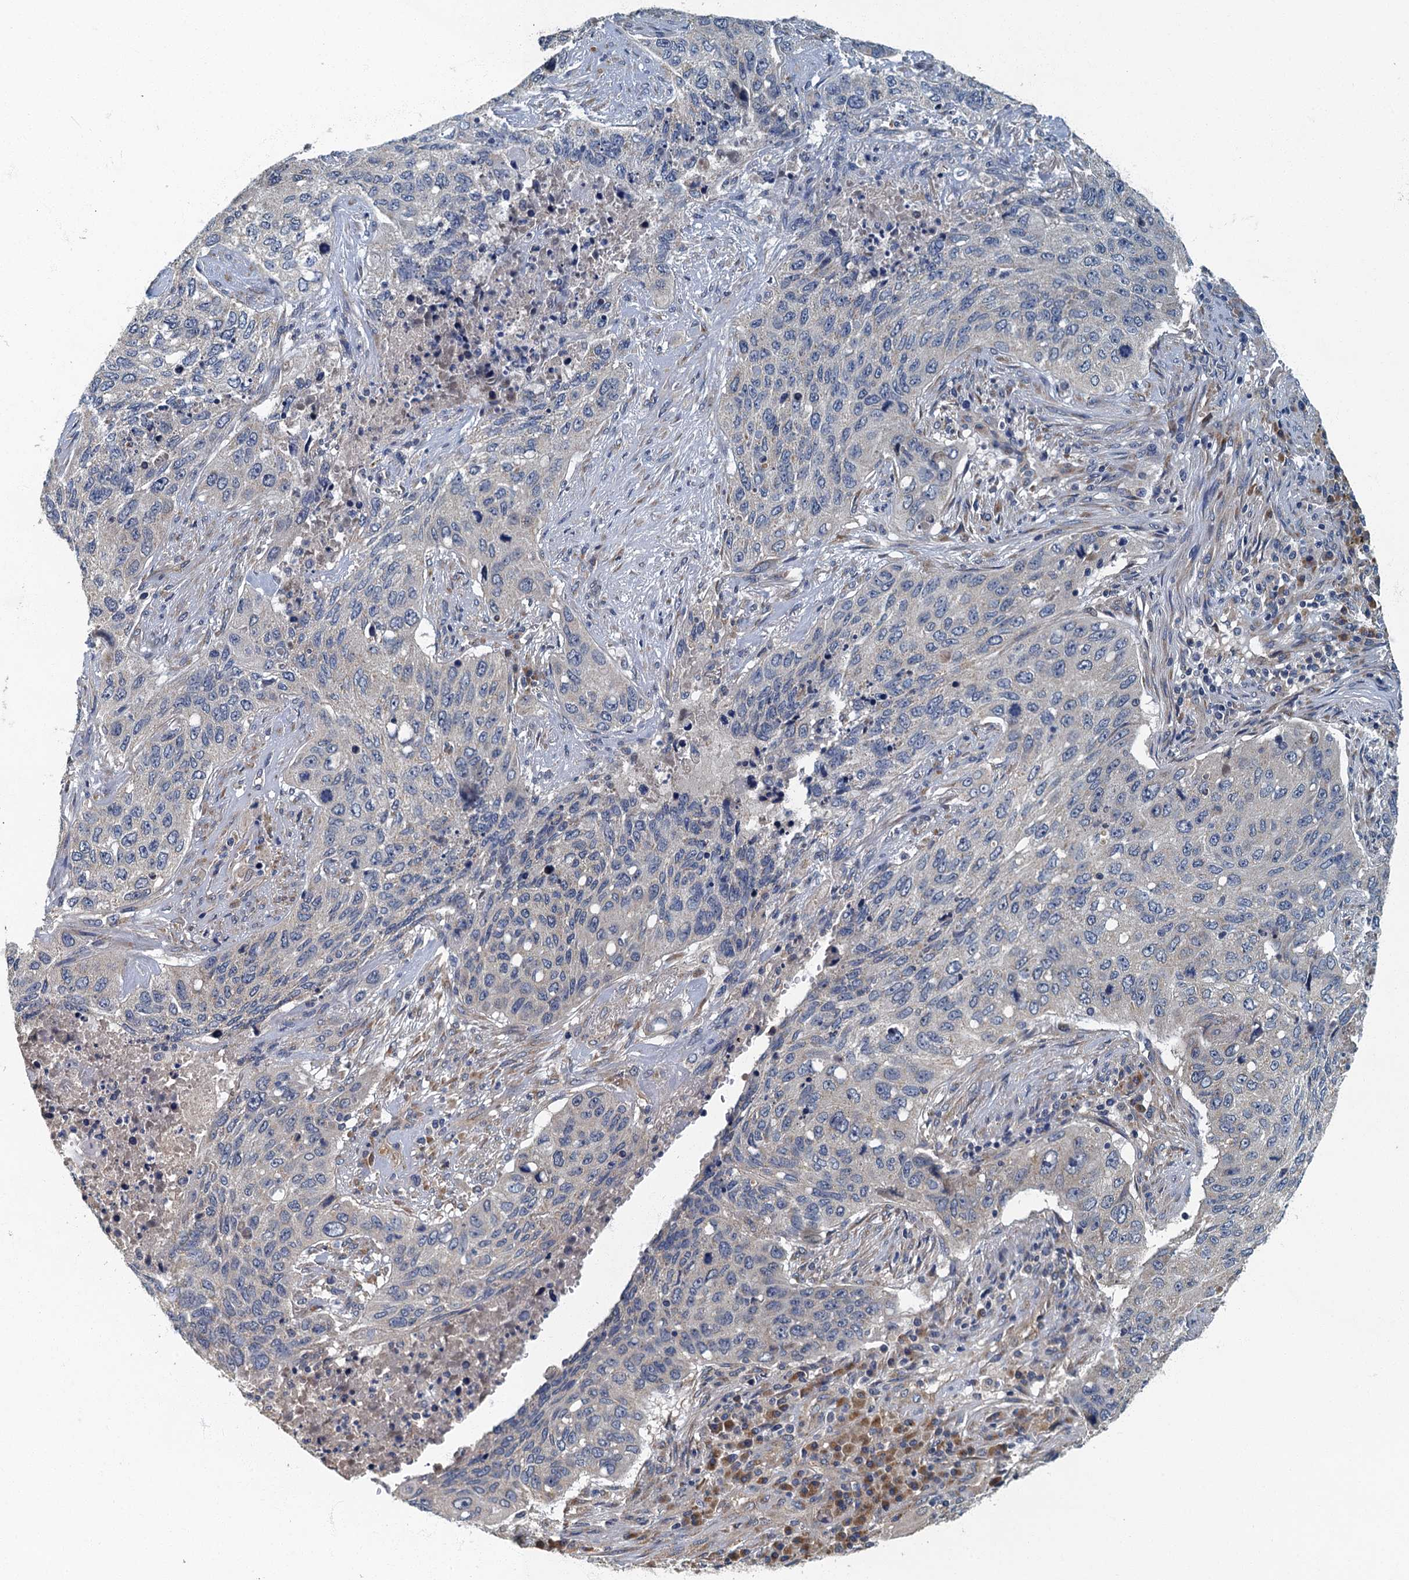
{"staining": {"intensity": "negative", "quantity": "none", "location": "none"}, "tissue": "lung cancer", "cell_type": "Tumor cells", "image_type": "cancer", "snomed": [{"axis": "morphology", "description": "Squamous cell carcinoma, NOS"}, {"axis": "topography", "description": "Lung"}], "caption": "A micrograph of human lung squamous cell carcinoma is negative for staining in tumor cells.", "gene": "DDX49", "patient": {"sex": "female", "age": 63}}